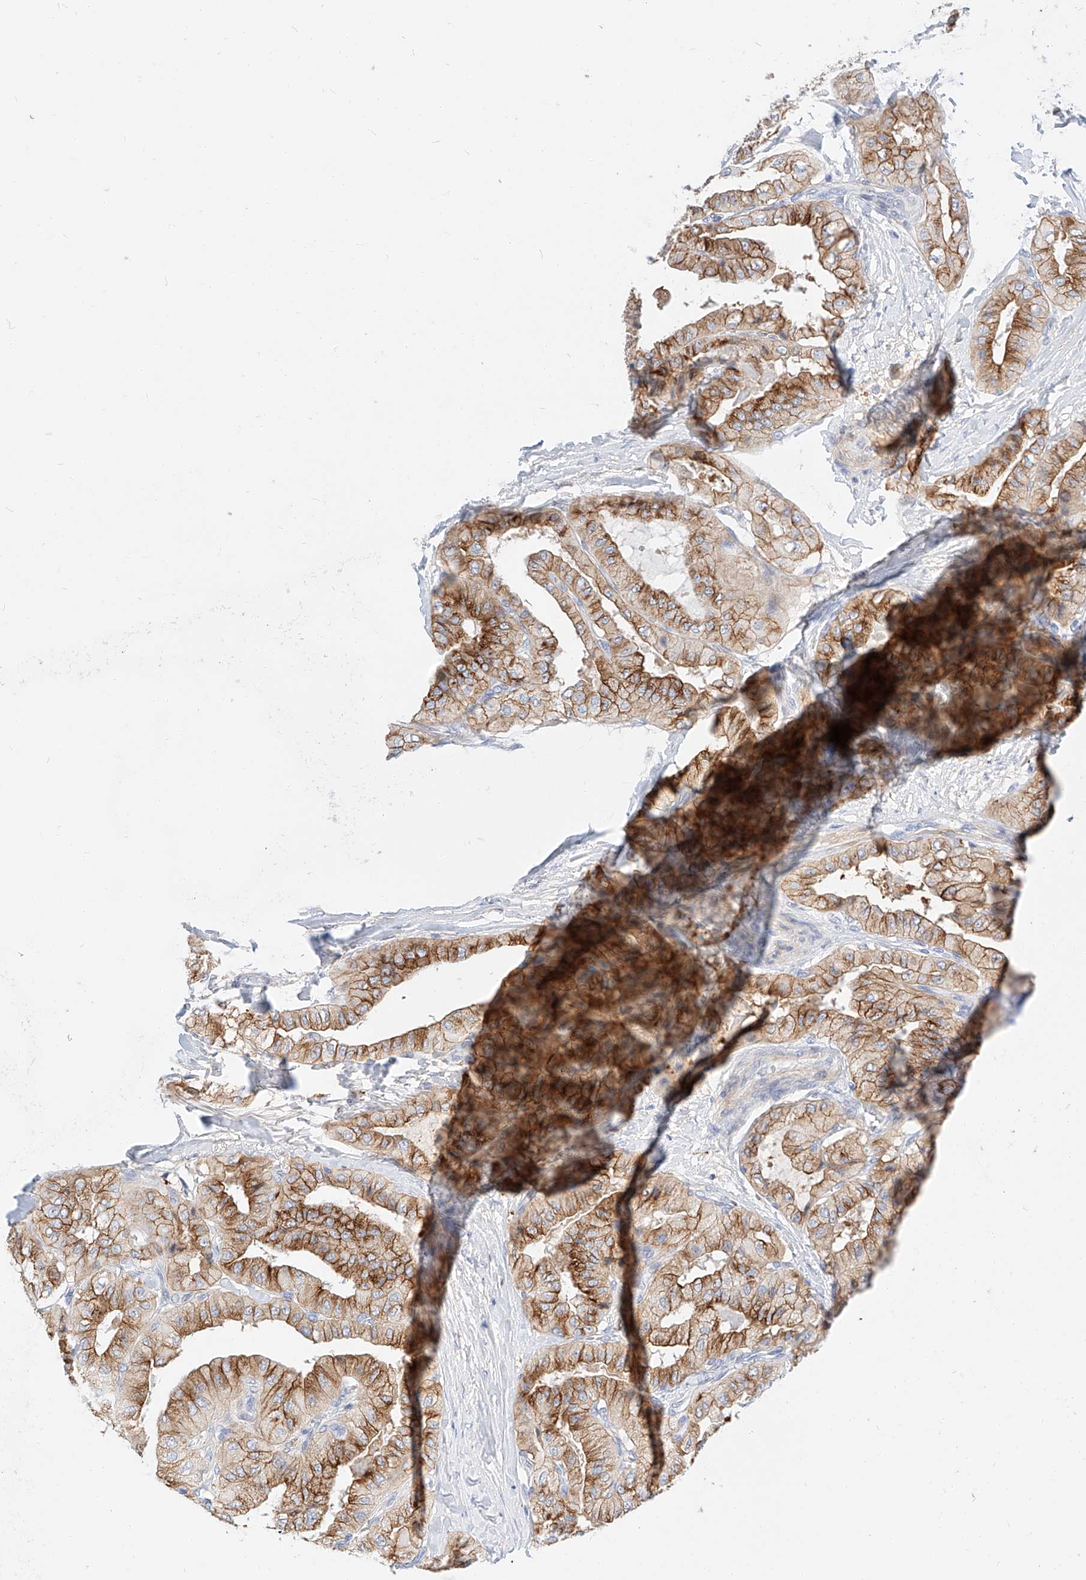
{"staining": {"intensity": "moderate", "quantity": ">75%", "location": "cytoplasmic/membranous"}, "tissue": "thyroid cancer", "cell_type": "Tumor cells", "image_type": "cancer", "snomed": [{"axis": "morphology", "description": "Papillary adenocarcinoma, NOS"}, {"axis": "topography", "description": "Thyroid gland"}], "caption": "Protein expression by IHC displays moderate cytoplasmic/membranous staining in approximately >75% of tumor cells in papillary adenocarcinoma (thyroid).", "gene": "MAP7", "patient": {"sex": "female", "age": 59}}